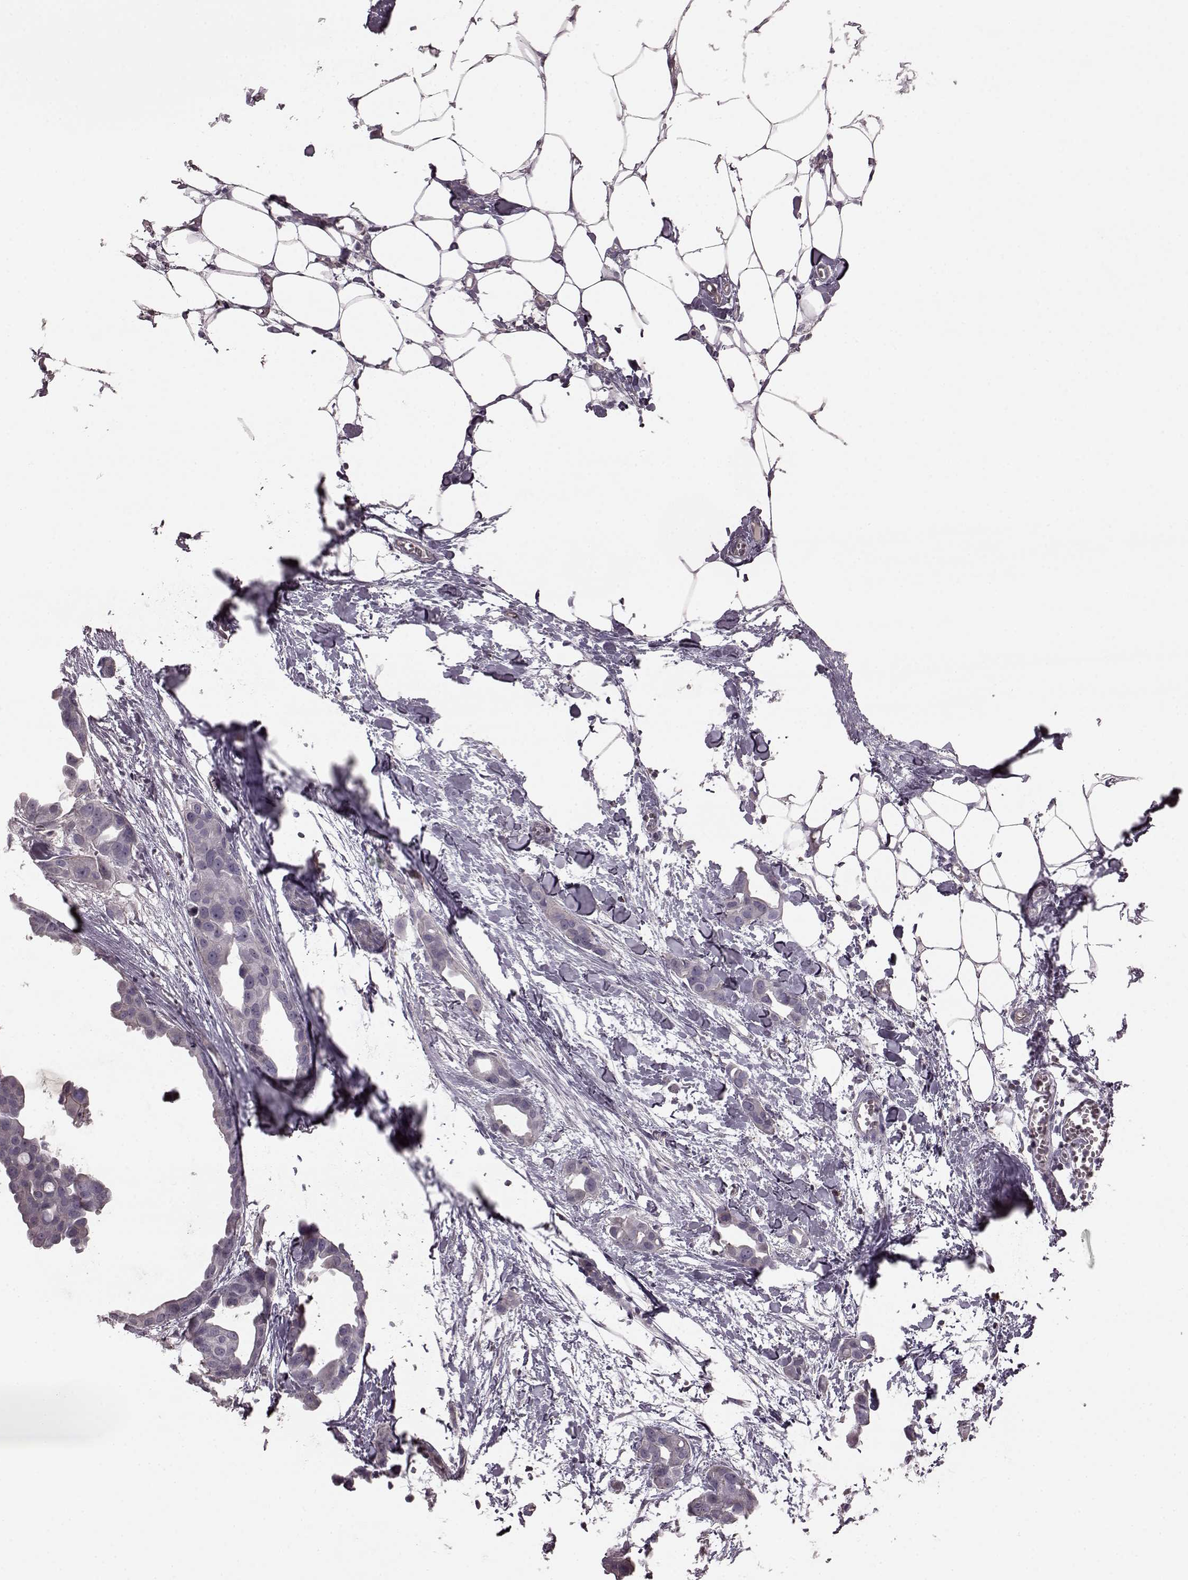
{"staining": {"intensity": "negative", "quantity": "none", "location": "none"}, "tissue": "breast cancer", "cell_type": "Tumor cells", "image_type": "cancer", "snomed": [{"axis": "morphology", "description": "Duct carcinoma"}, {"axis": "topography", "description": "Breast"}], "caption": "High power microscopy image of an immunohistochemistry photomicrograph of breast cancer, revealing no significant expression in tumor cells.", "gene": "PDCD1", "patient": {"sex": "female", "age": 38}}